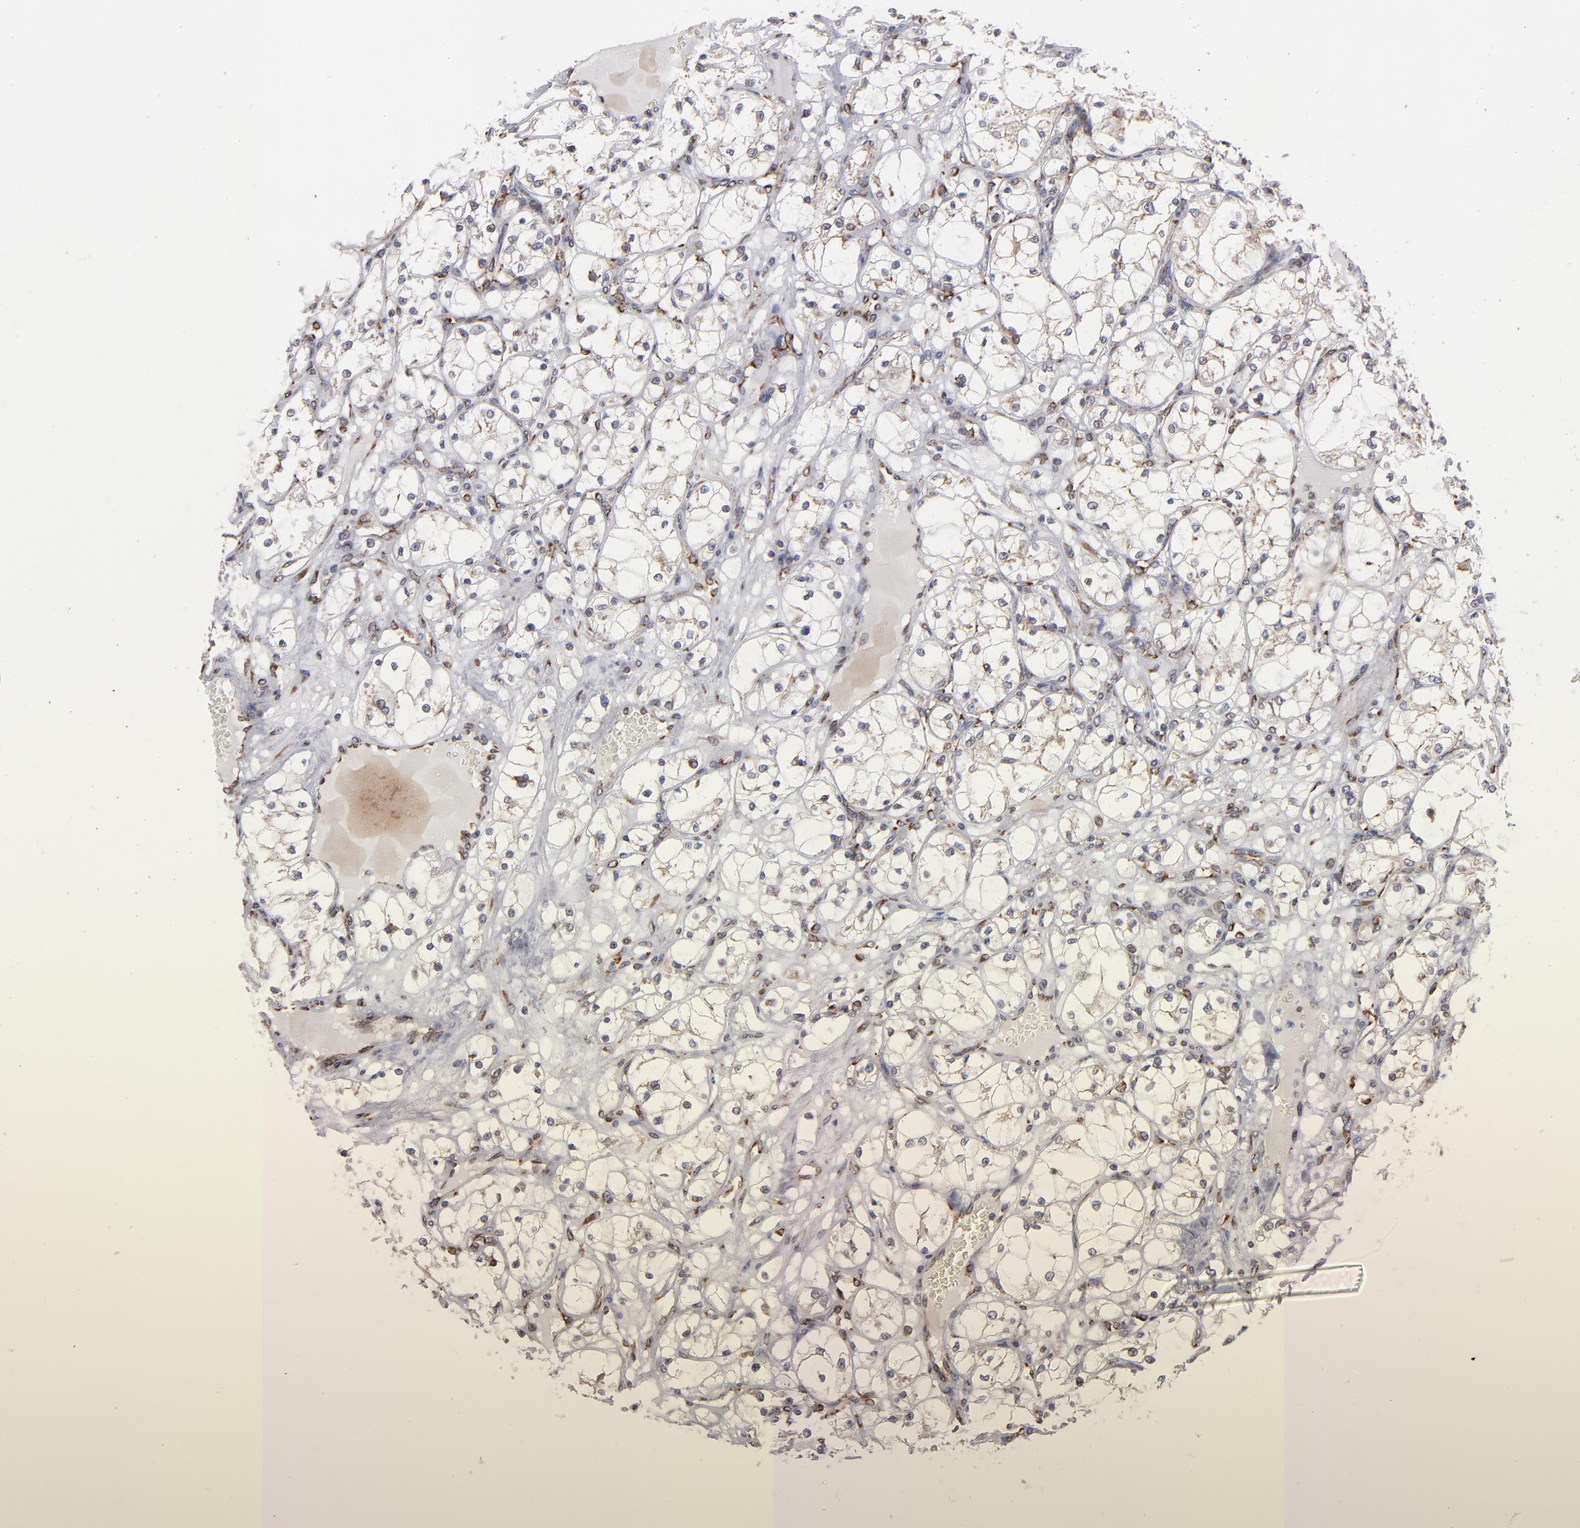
{"staining": {"intensity": "negative", "quantity": "none", "location": "none"}, "tissue": "renal cancer", "cell_type": "Tumor cells", "image_type": "cancer", "snomed": [{"axis": "morphology", "description": "Adenocarcinoma, NOS"}, {"axis": "topography", "description": "Kidney"}], "caption": "Immunohistochemical staining of human adenocarcinoma (renal) exhibits no significant staining in tumor cells. (Brightfield microscopy of DAB IHC at high magnification).", "gene": "KTN1", "patient": {"sex": "male", "age": 61}}